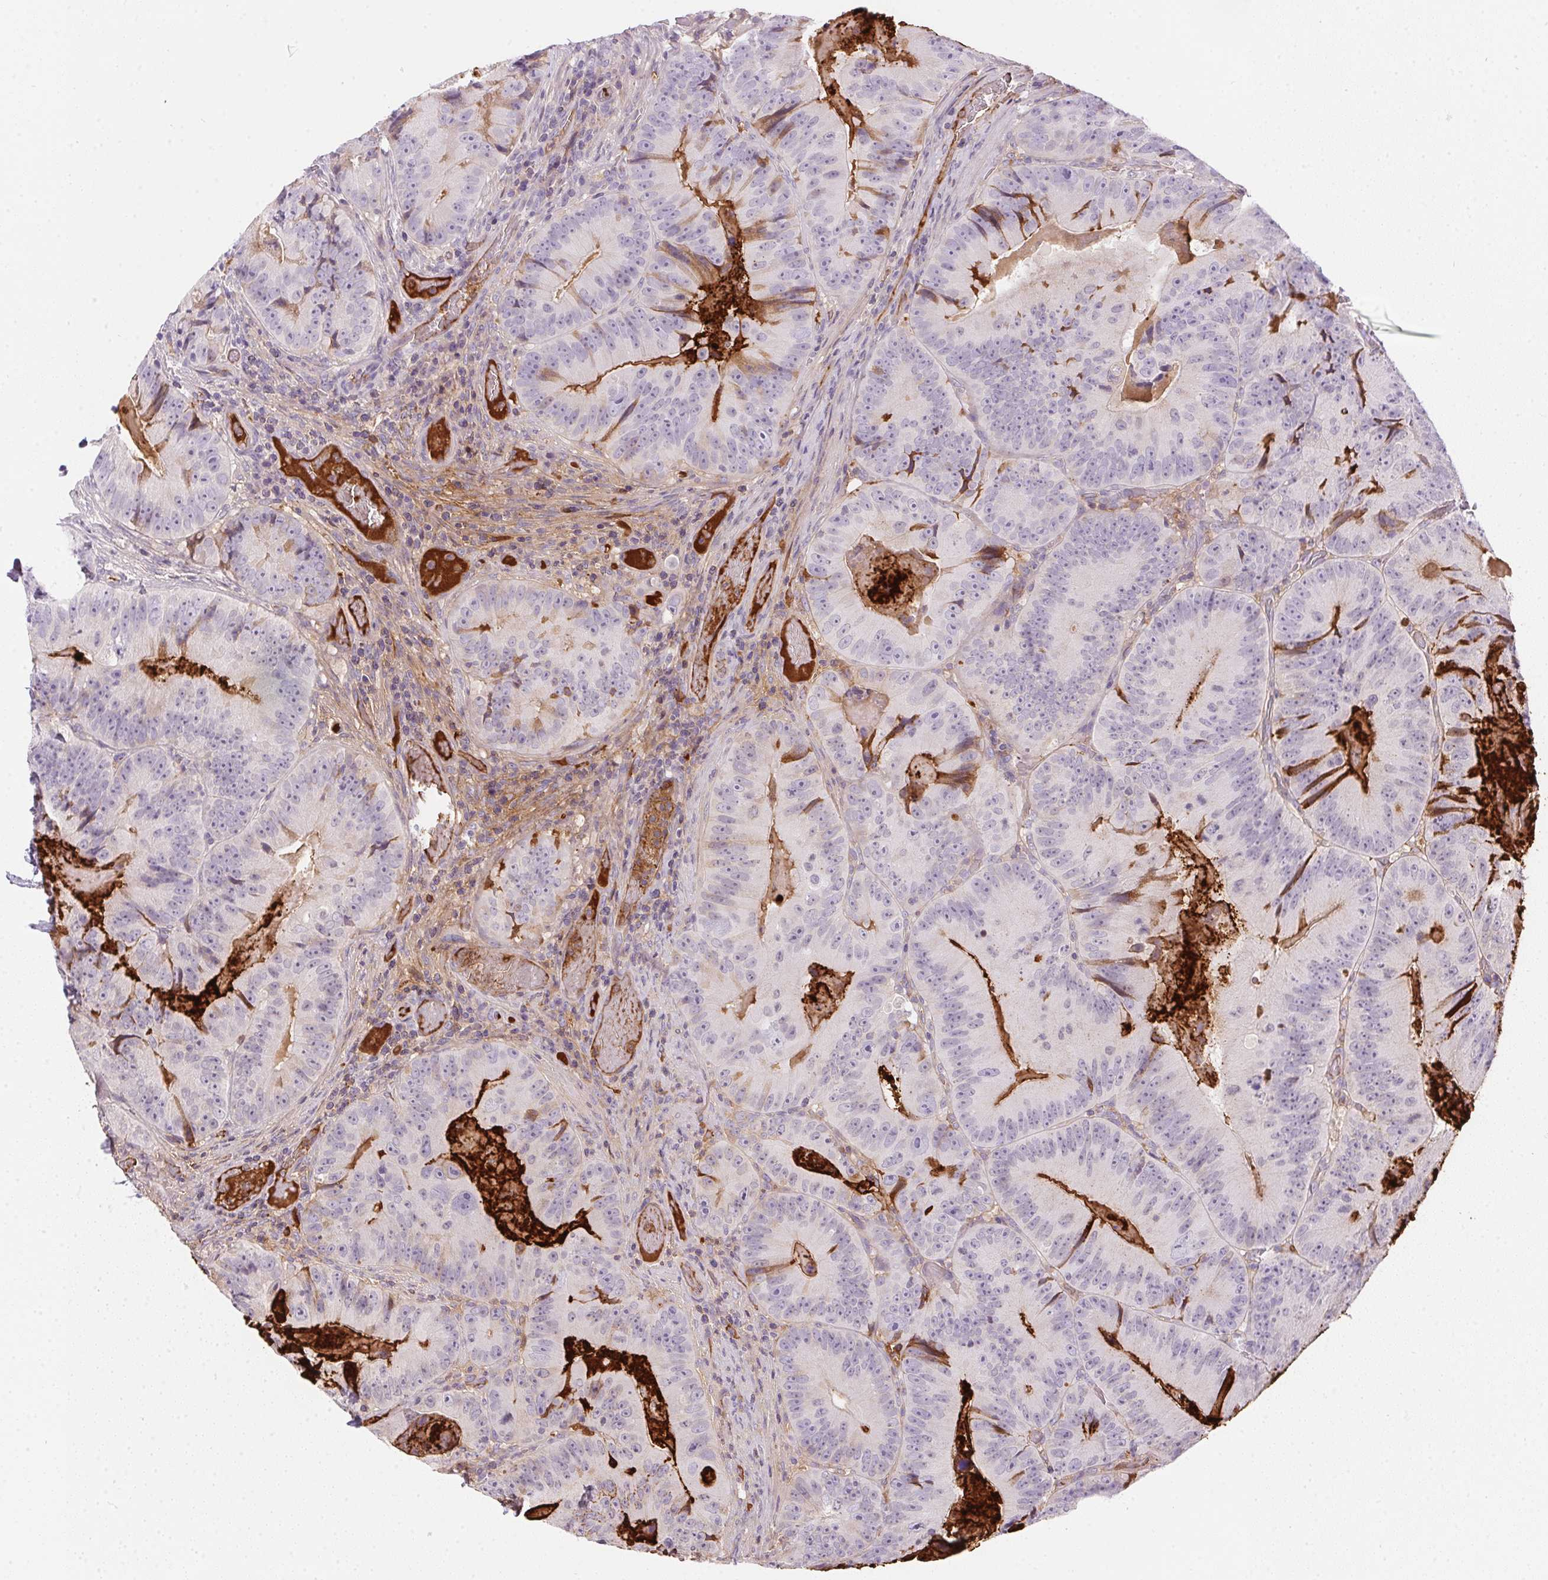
{"staining": {"intensity": "weak", "quantity": "<25%", "location": "cytoplasmic/membranous"}, "tissue": "colorectal cancer", "cell_type": "Tumor cells", "image_type": "cancer", "snomed": [{"axis": "morphology", "description": "Adenocarcinoma, NOS"}, {"axis": "topography", "description": "Colon"}], "caption": "Micrograph shows no protein expression in tumor cells of colorectal adenocarcinoma tissue.", "gene": "ORM1", "patient": {"sex": "female", "age": 86}}